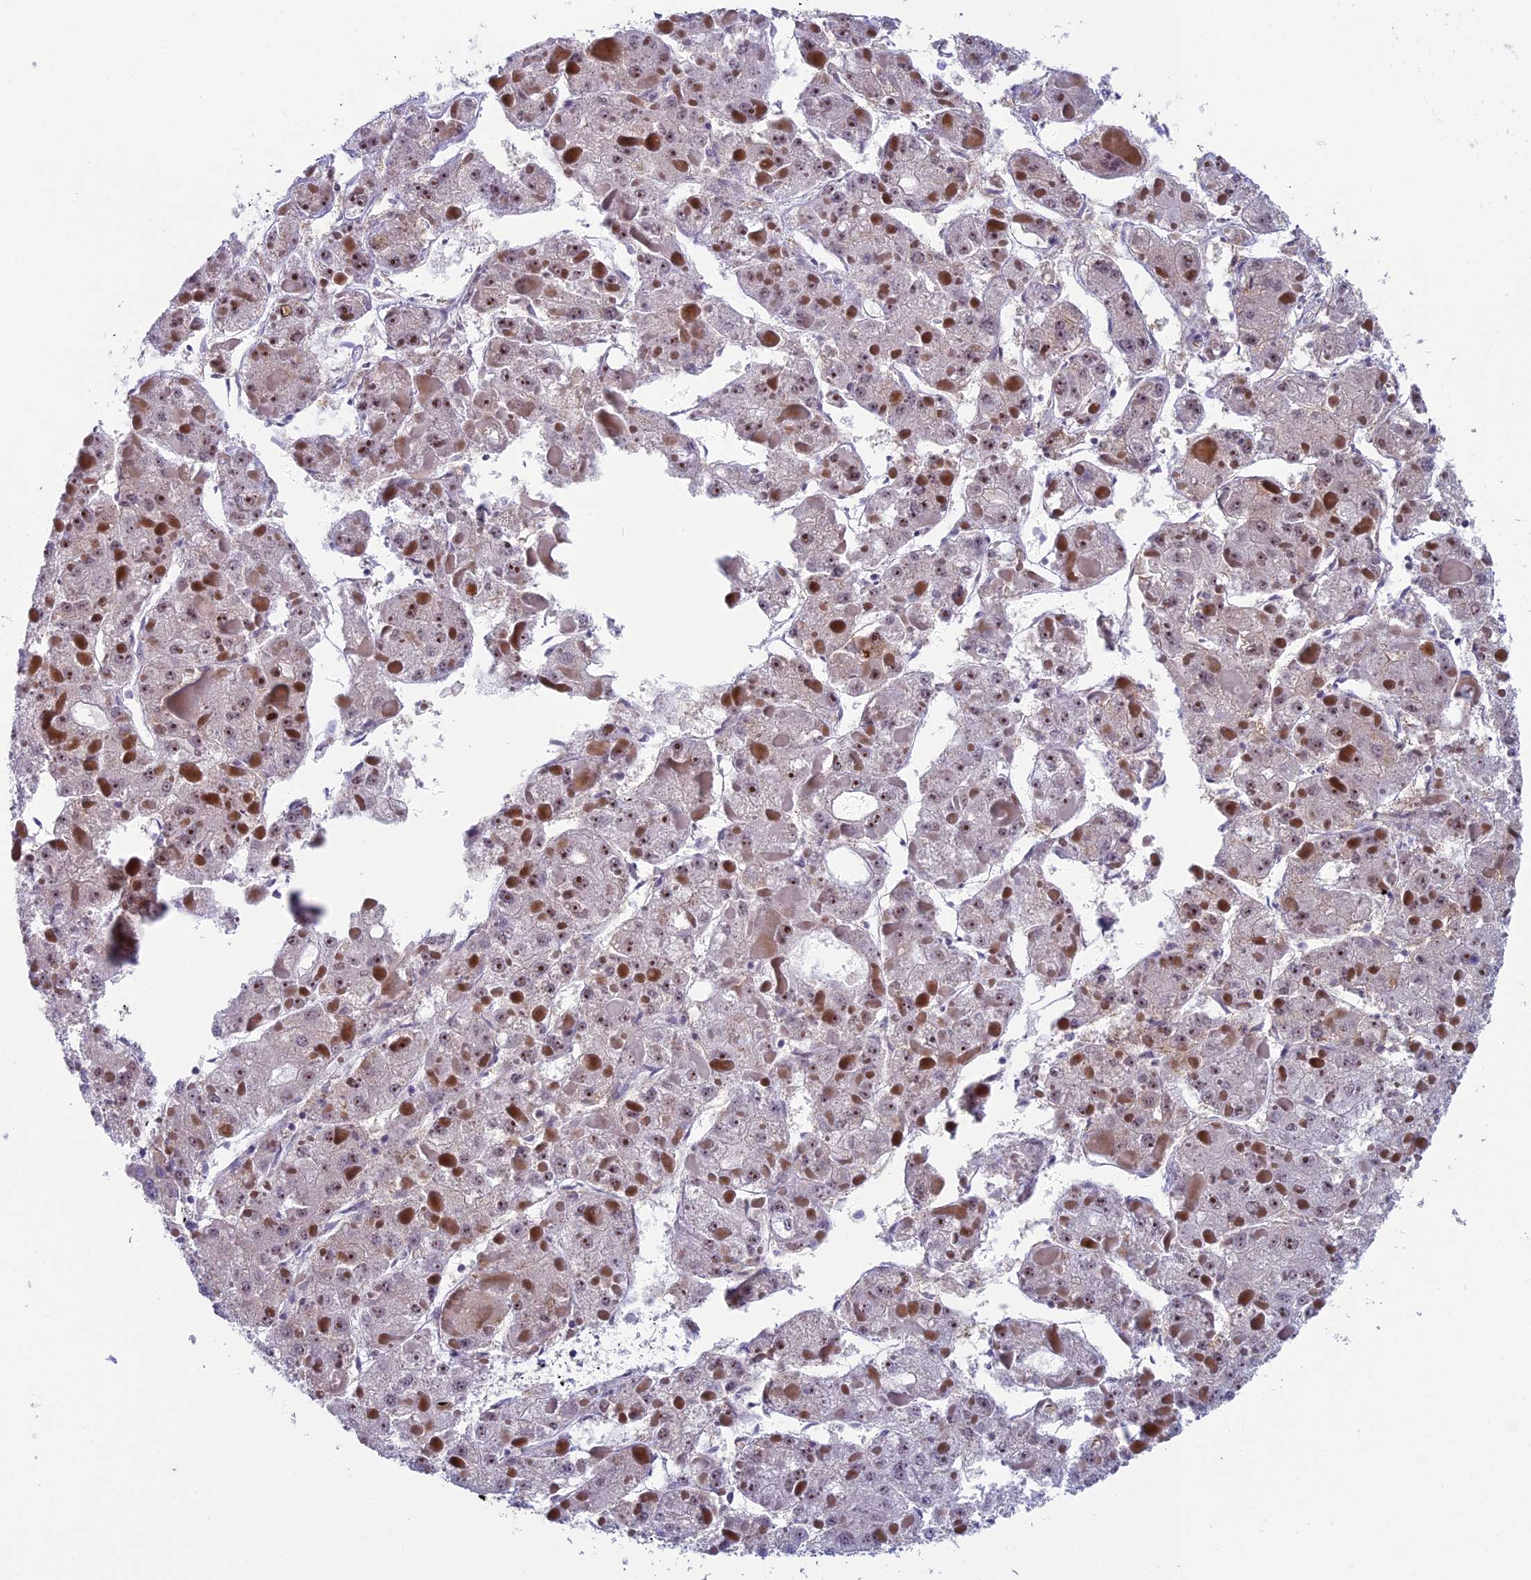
{"staining": {"intensity": "moderate", "quantity": "<25%", "location": "nuclear"}, "tissue": "liver cancer", "cell_type": "Tumor cells", "image_type": "cancer", "snomed": [{"axis": "morphology", "description": "Carcinoma, Hepatocellular, NOS"}, {"axis": "topography", "description": "Liver"}], "caption": "The immunohistochemical stain highlights moderate nuclear expression in tumor cells of hepatocellular carcinoma (liver) tissue. Nuclei are stained in blue.", "gene": "CNEP1R1", "patient": {"sex": "female", "age": 73}}